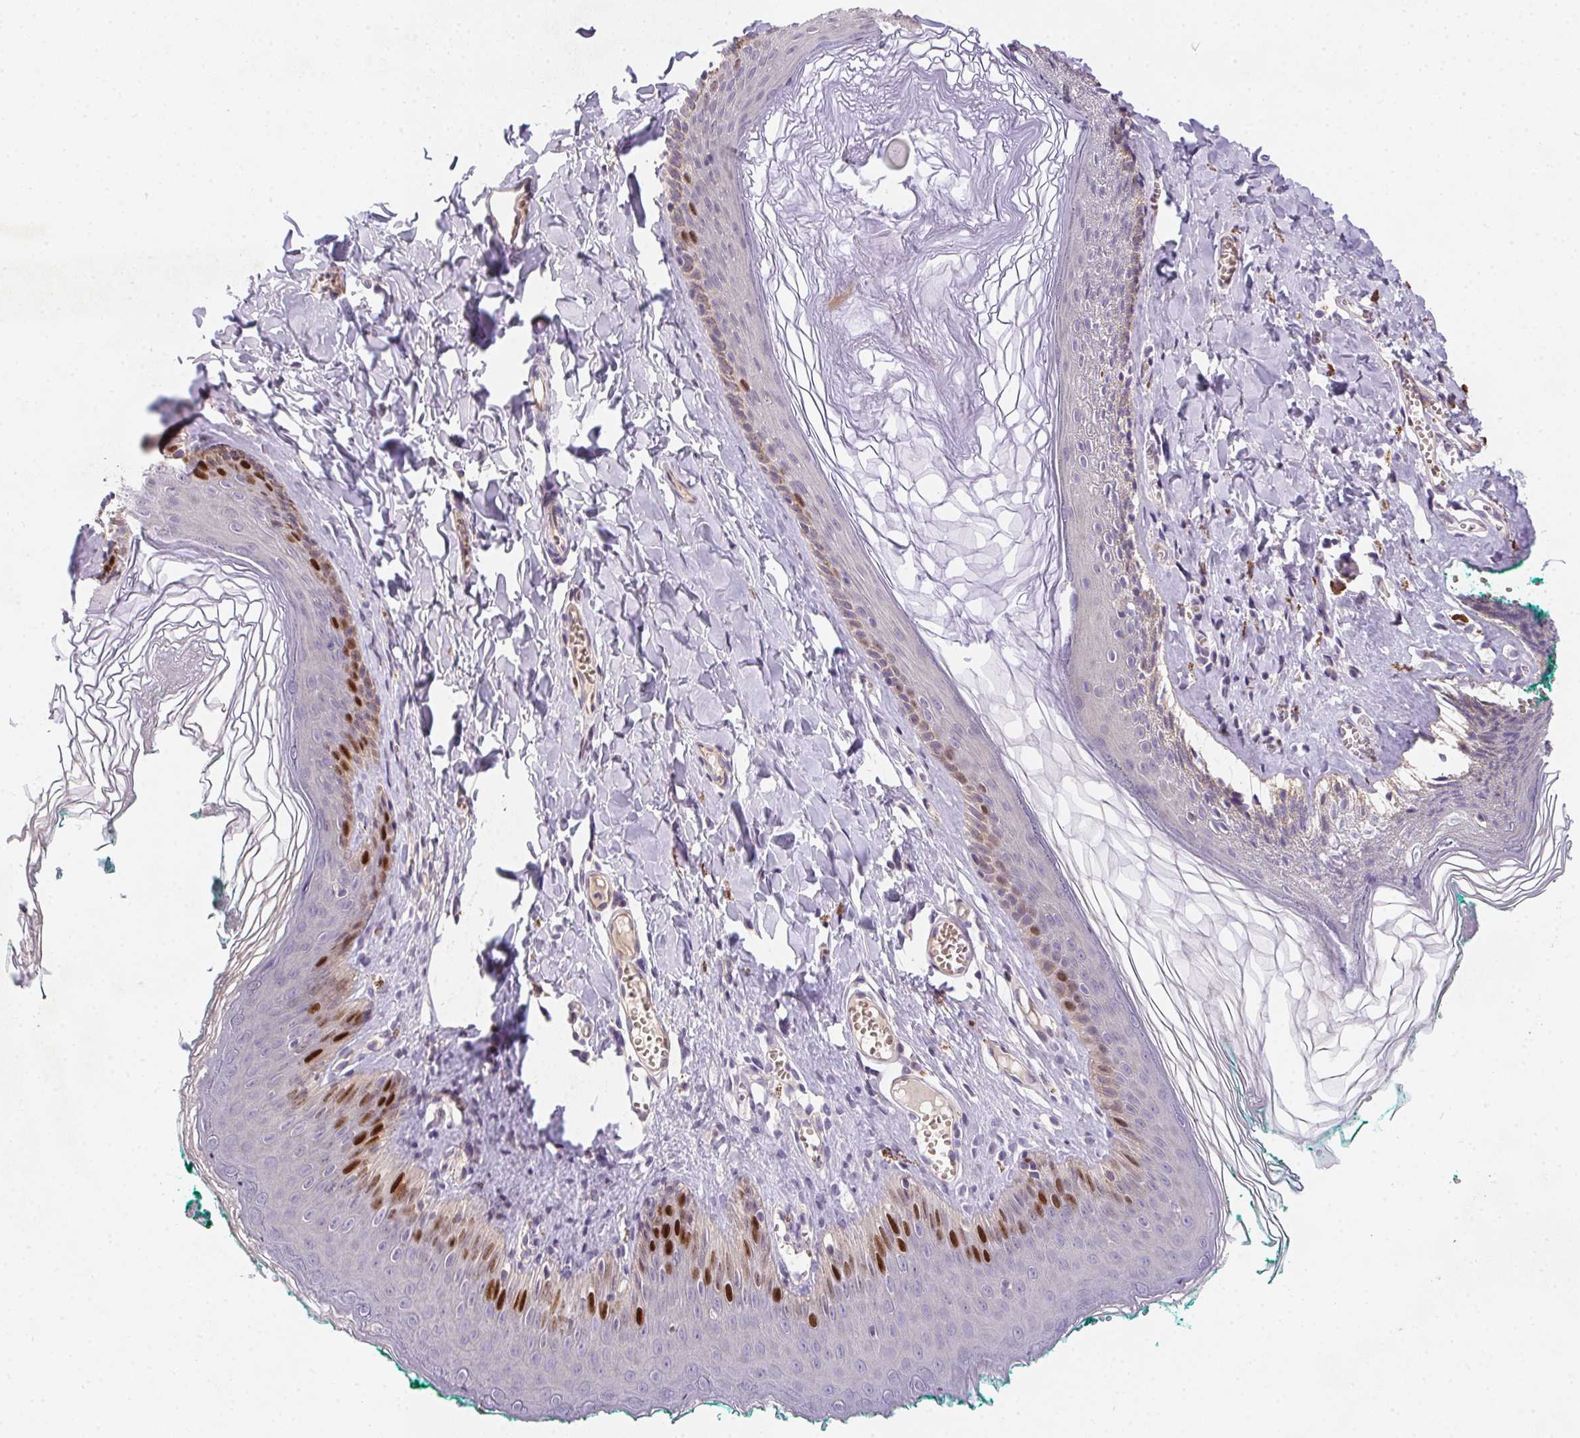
{"staining": {"intensity": "strong", "quantity": "<25%", "location": "nuclear"}, "tissue": "skin", "cell_type": "Epidermal cells", "image_type": "normal", "snomed": [{"axis": "morphology", "description": "Normal tissue, NOS"}, {"axis": "topography", "description": "Vulva"}, {"axis": "topography", "description": "Peripheral nerve tissue"}], "caption": "A histopathology image of skin stained for a protein shows strong nuclear brown staining in epidermal cells.", "gene": "HELLS", "patient": {"sex": "female", "age": 66}}